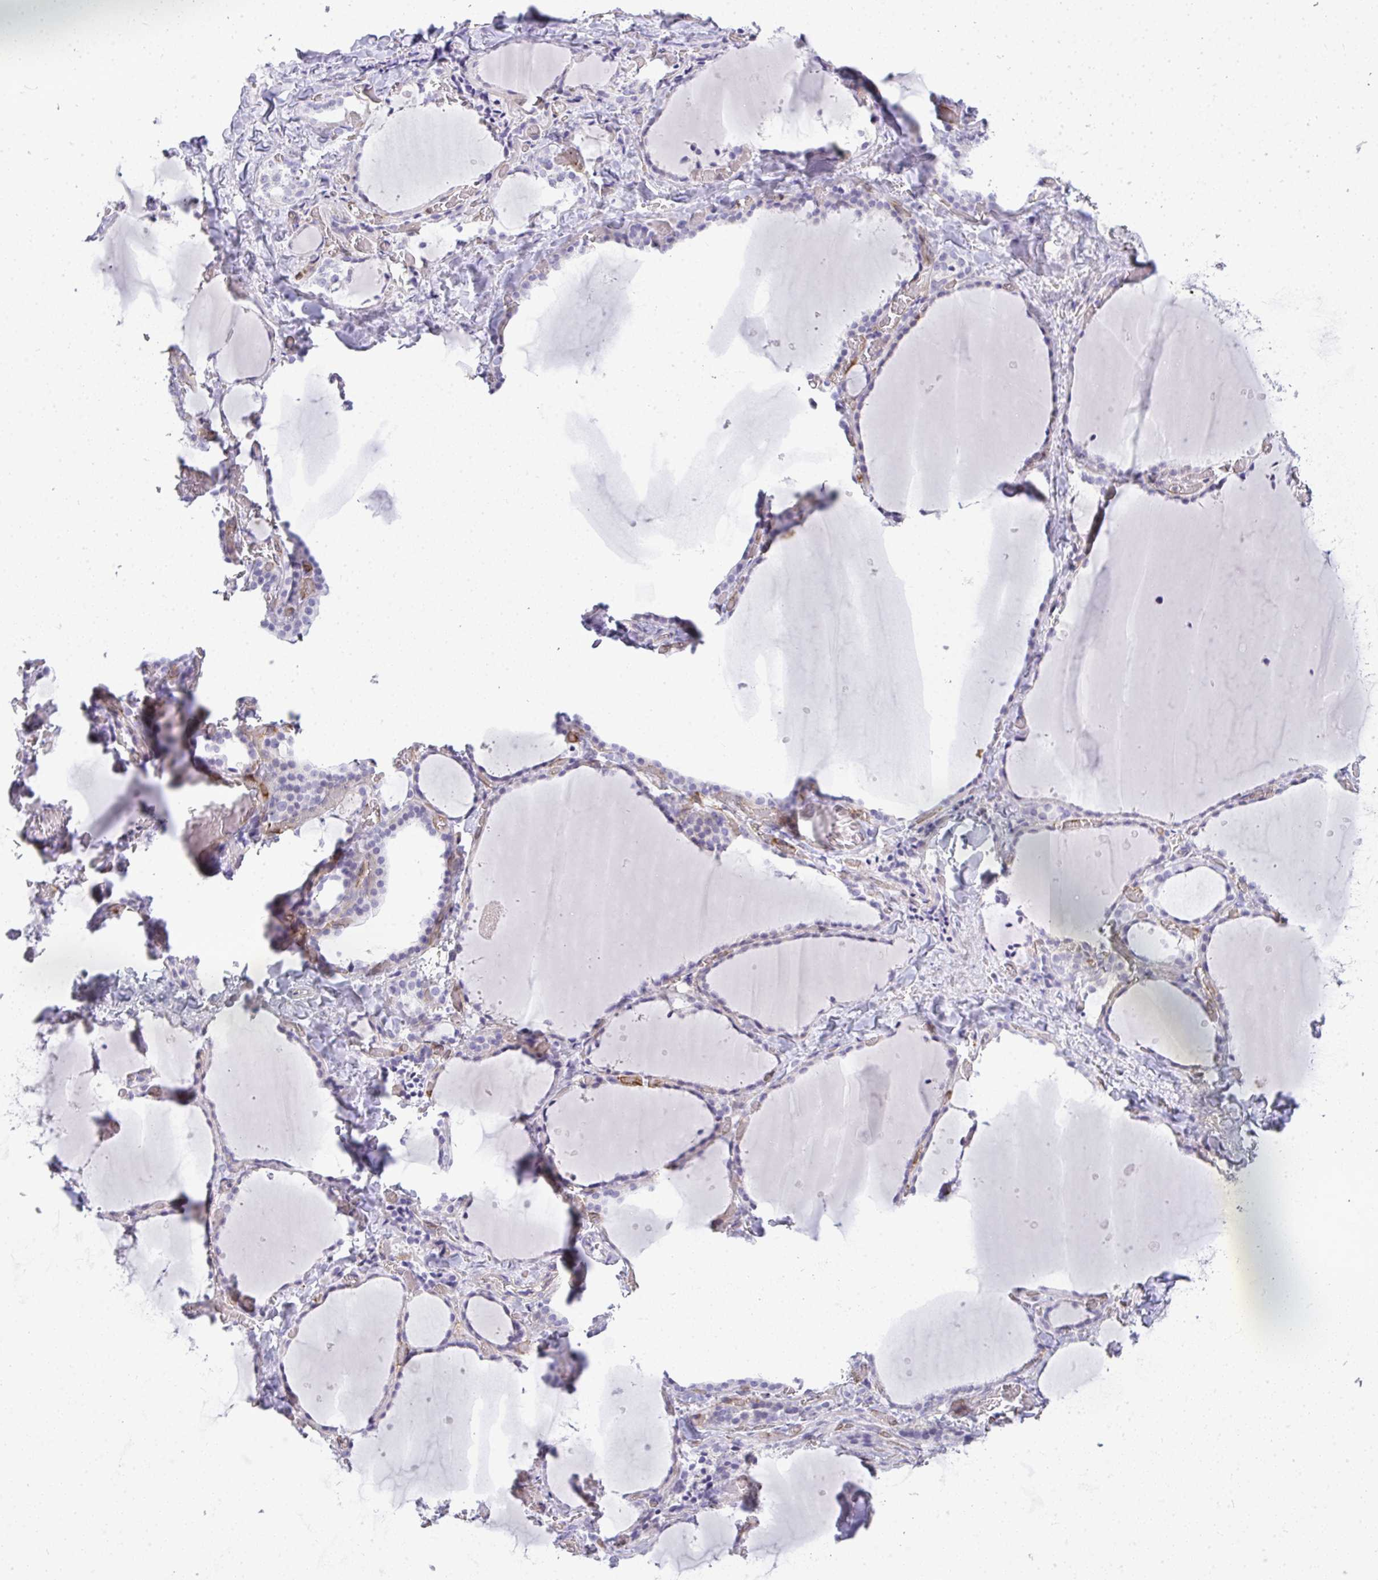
{"staining": {"intensity": "negative", "quantity": "none", "location": "none"}, "tissue": "thyroid gland", "cell_type": "Glandular cells", "image_type": "normal", "snomed": [{"axis": "morphology", "description": "Normal tissue, NOS"}, {"axis": "topography", "description": "Thyroid gland"}], "caption": "Immunohistochemistry (IHC) photomicrograph of normal human thyroid gland stained for a protein (brown), which exhibits no staining in glandular cells. The staining was performed using DAB (3,3'-diaminobenzidine) to visualize the protein expression in brown, while the nuclei were stained in blue with hematoxylin (Magnification: 20x).", "gene": "LIPE", "patient": {"sex": "female", "age": 36}}